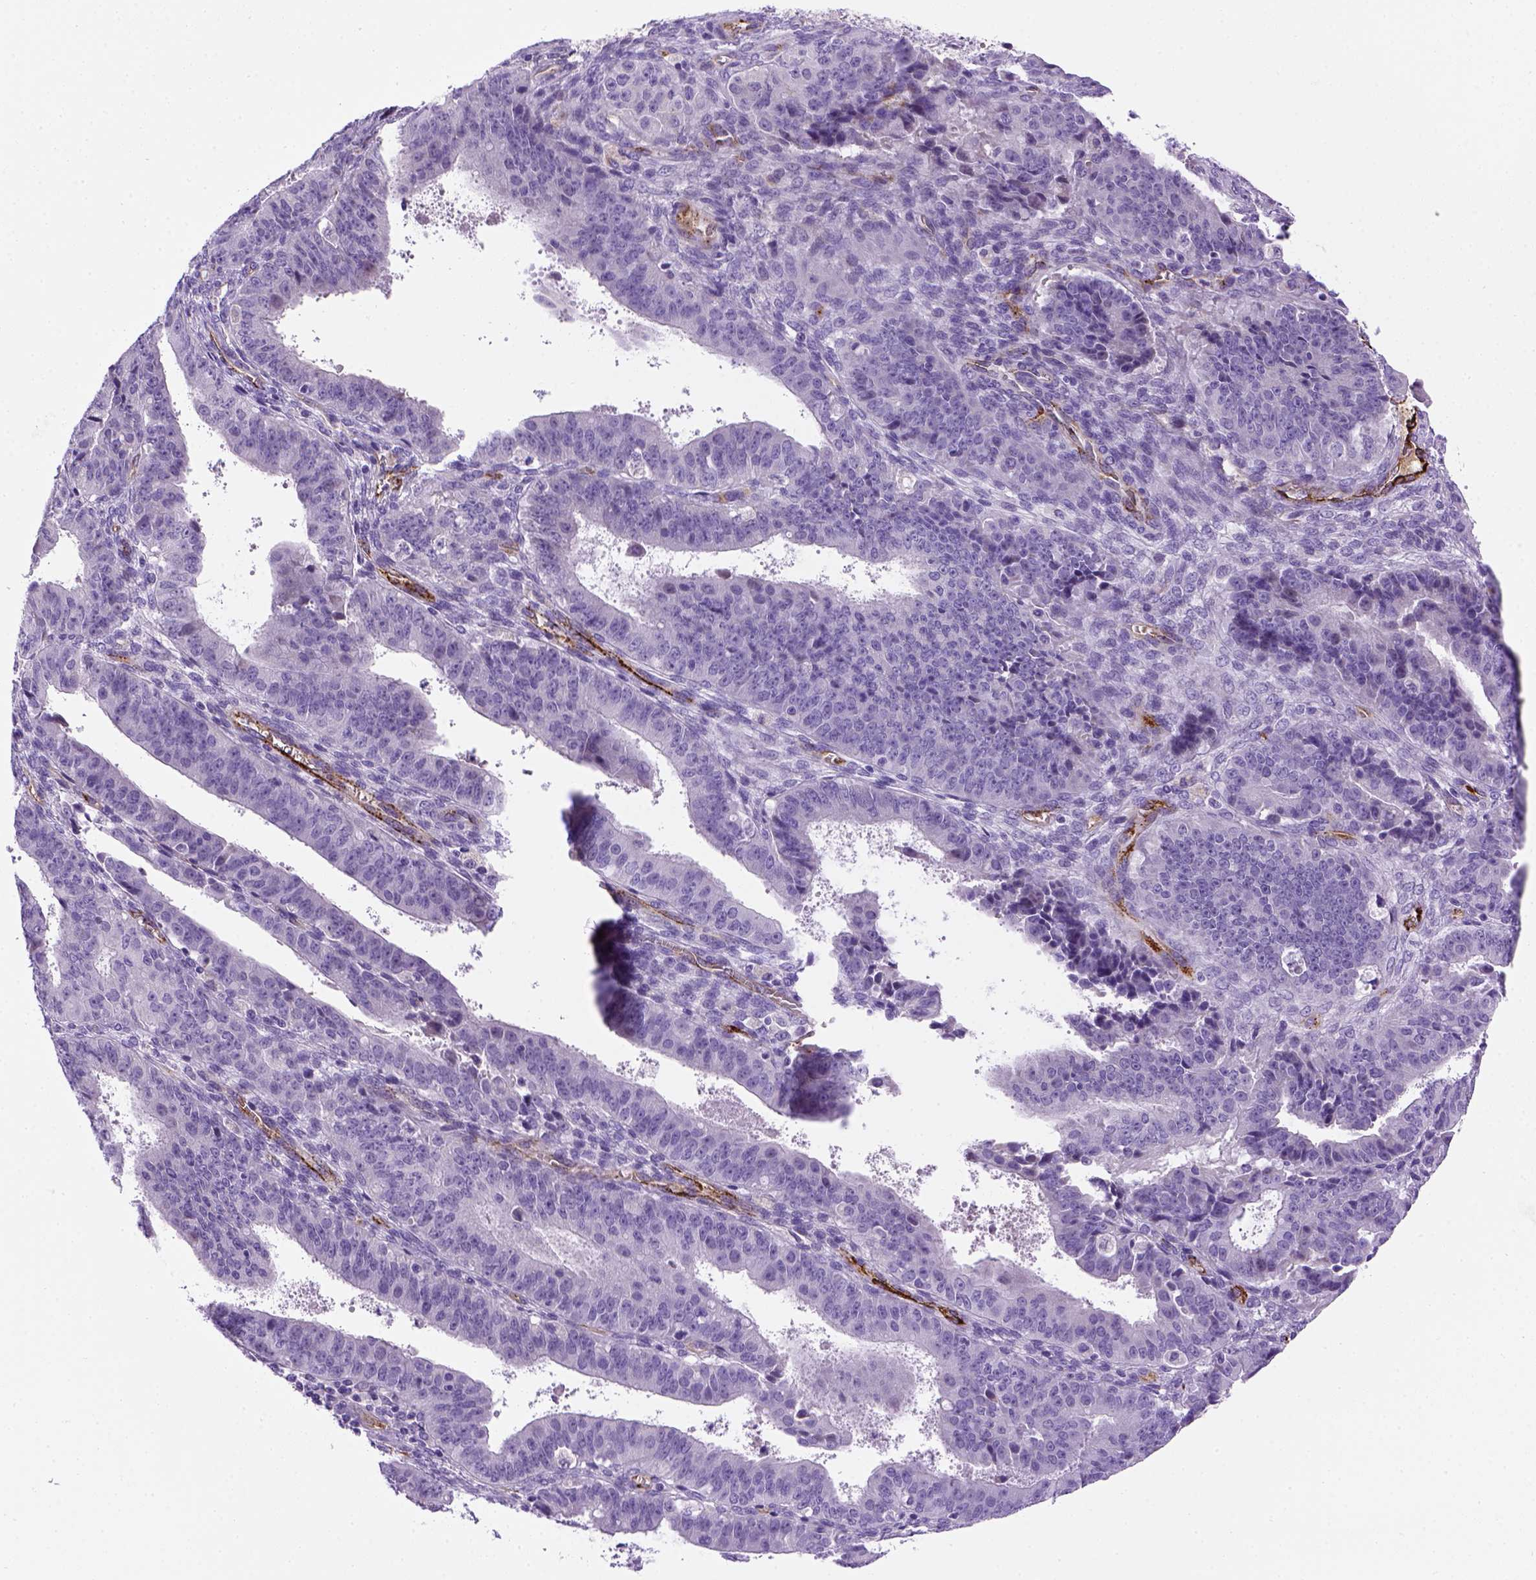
{"staining": {"intensity": "negative", "quantity": "none", "location": "none"}, "tissue": "ovarian cancer", "cell_type": "Tumor cells", "image_type": "cancer", "snomed": [{"axis": "morphology", "description": "Carcinoma, endometroid"}, {"axis": "topography", "description": "Ovary"}], "caption": "IHC of ovarian cancer (endometroid carcinoma) shows no staining in tumor cells.", "gene": "VWF", "patient": {"sex": "female", "age": 42}}